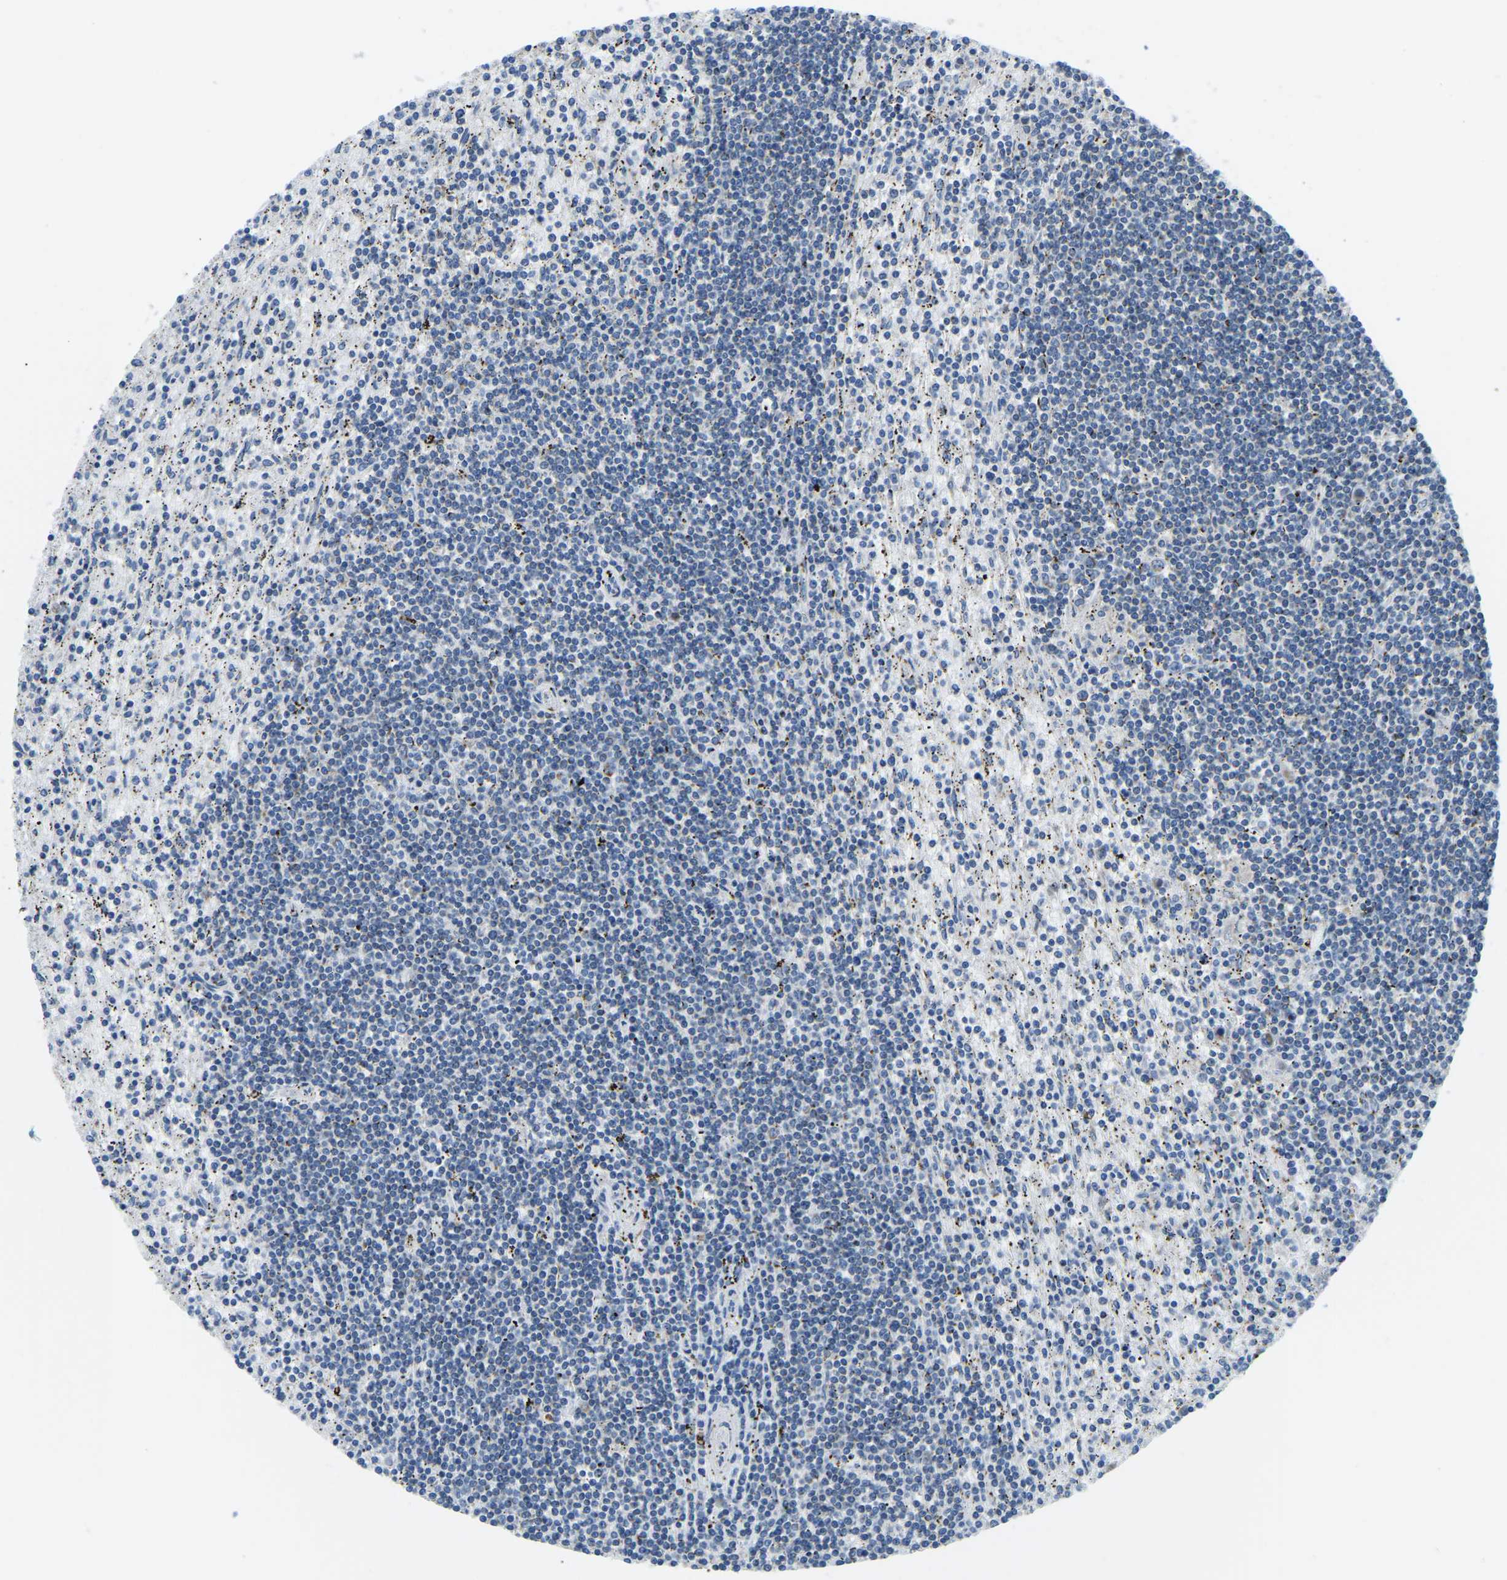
{"staining": {"intensity": "negative", "quantity": "none", "location": "none"}, "tissue": "lymphoma", "cell_type": "Tumor cells", "image_type": "cancer", "snomed": [{"axis": "morphology", "description": "Malignant lymphoma, non-Hodgkin's type, Low grade"}, {"axis": "topography", "description": "Spleen"}], "caption": "Tumor cells are negative for brown protein staining in malignant lymphoma, non-Hodgkin's type (low-grade). (DAB (3,3'-diaminobenzidine) immunohistochemistry, high magnification).", "gene": "GDA", "patient": {"sex": "male", "age": 76}}